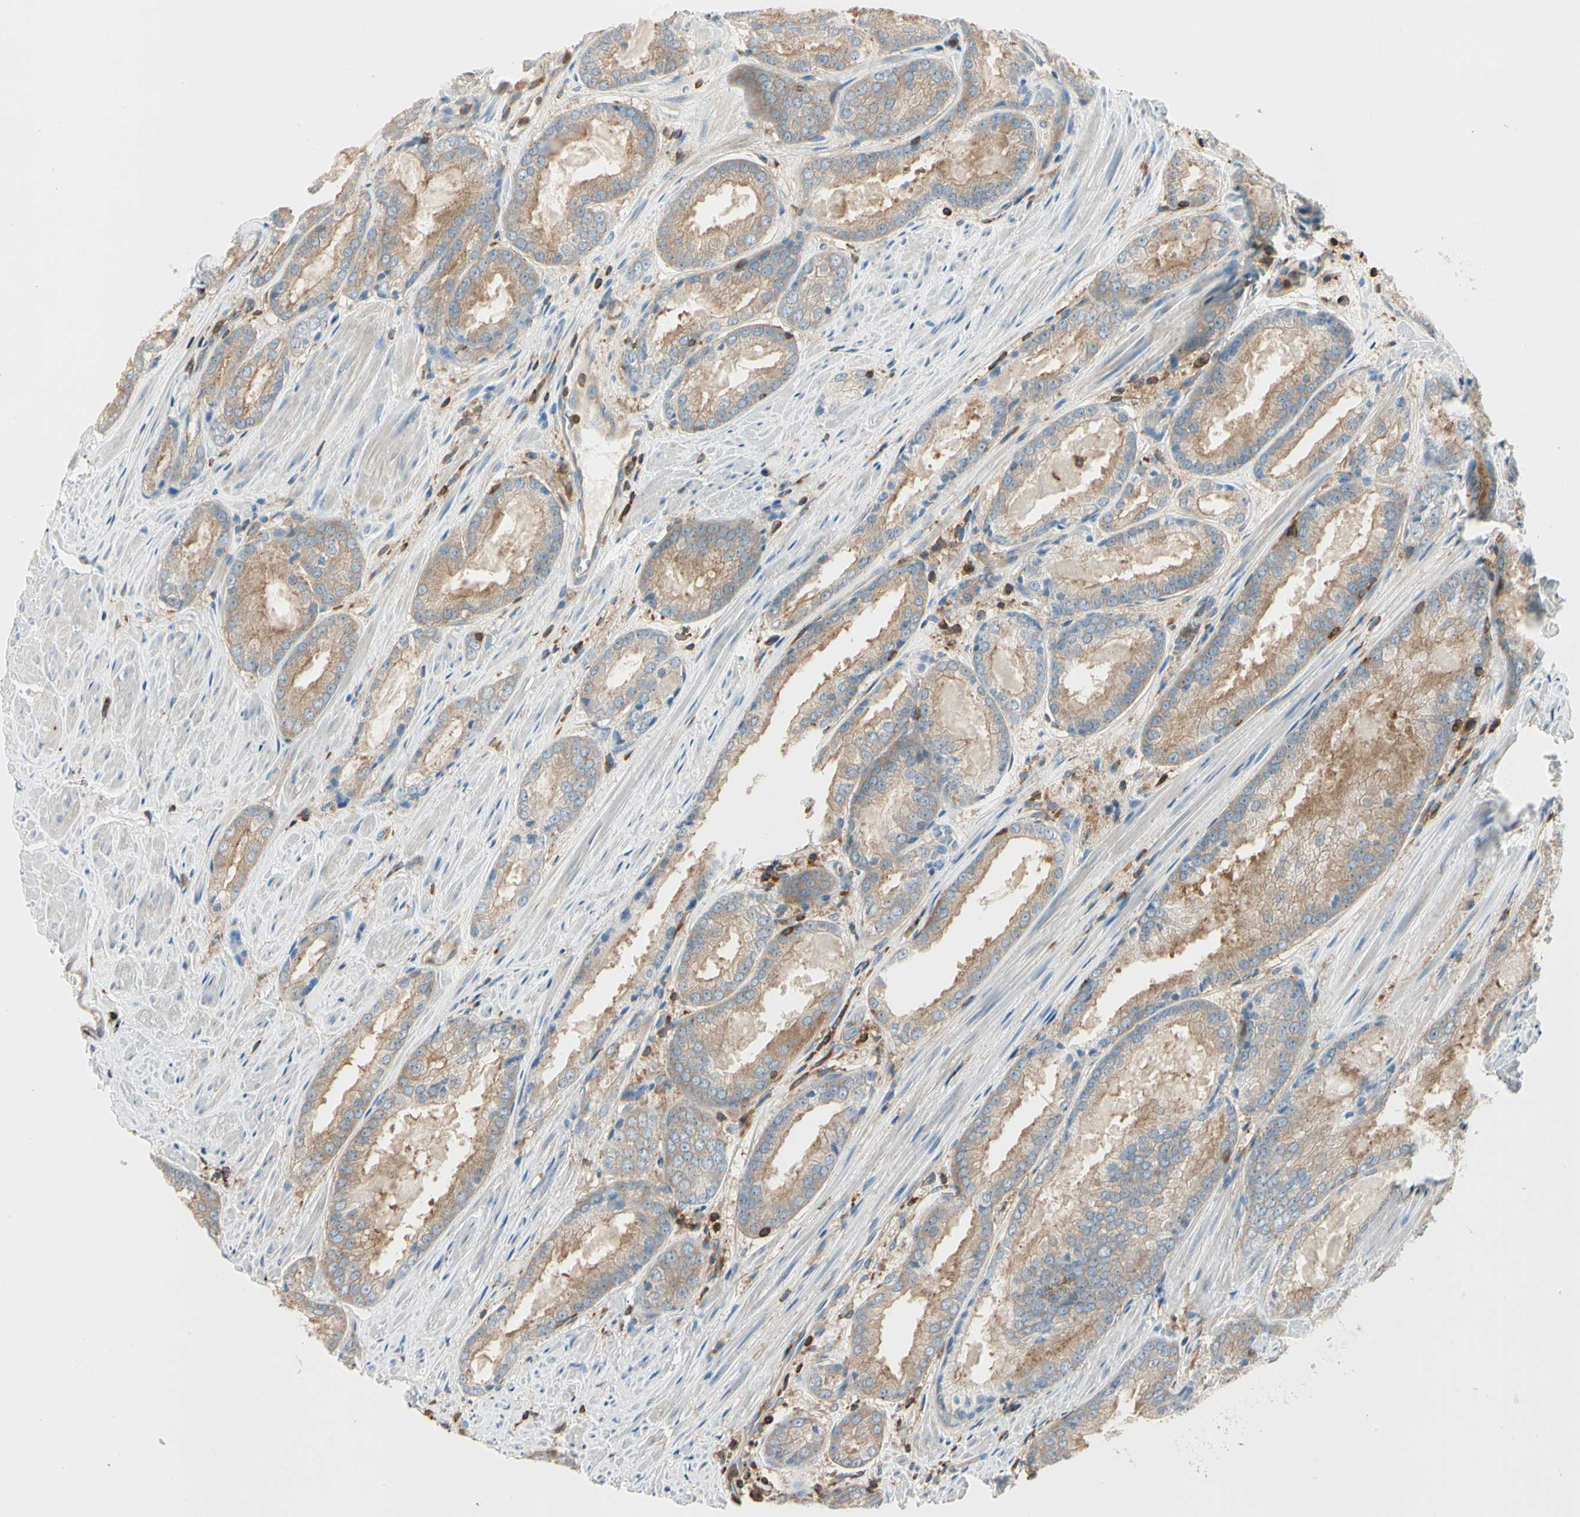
{"staining": {"intensity": "weak", "quantity": ">75%", "location": "cytoplasmic/membranous"}, "tissue": "prostate cancer", "cell_type": "Tumor cells", "image_type": "cancer", "snomed": [{"axis": "morphology", "description": "Adenocarcinoma, Low grade"}, {"axis": "topography", "description": "Prostate"}], "caption": "Protein staining by IHC displays weak cytoplasmic/membranous expression in approximately >75% of tumor cells in prostate cancer (adenocarcinoma (low-grade)). Nuclei are stained in blue.", "gene": "CAPZA2", "patient": {"sex": "male", "age": 64}}